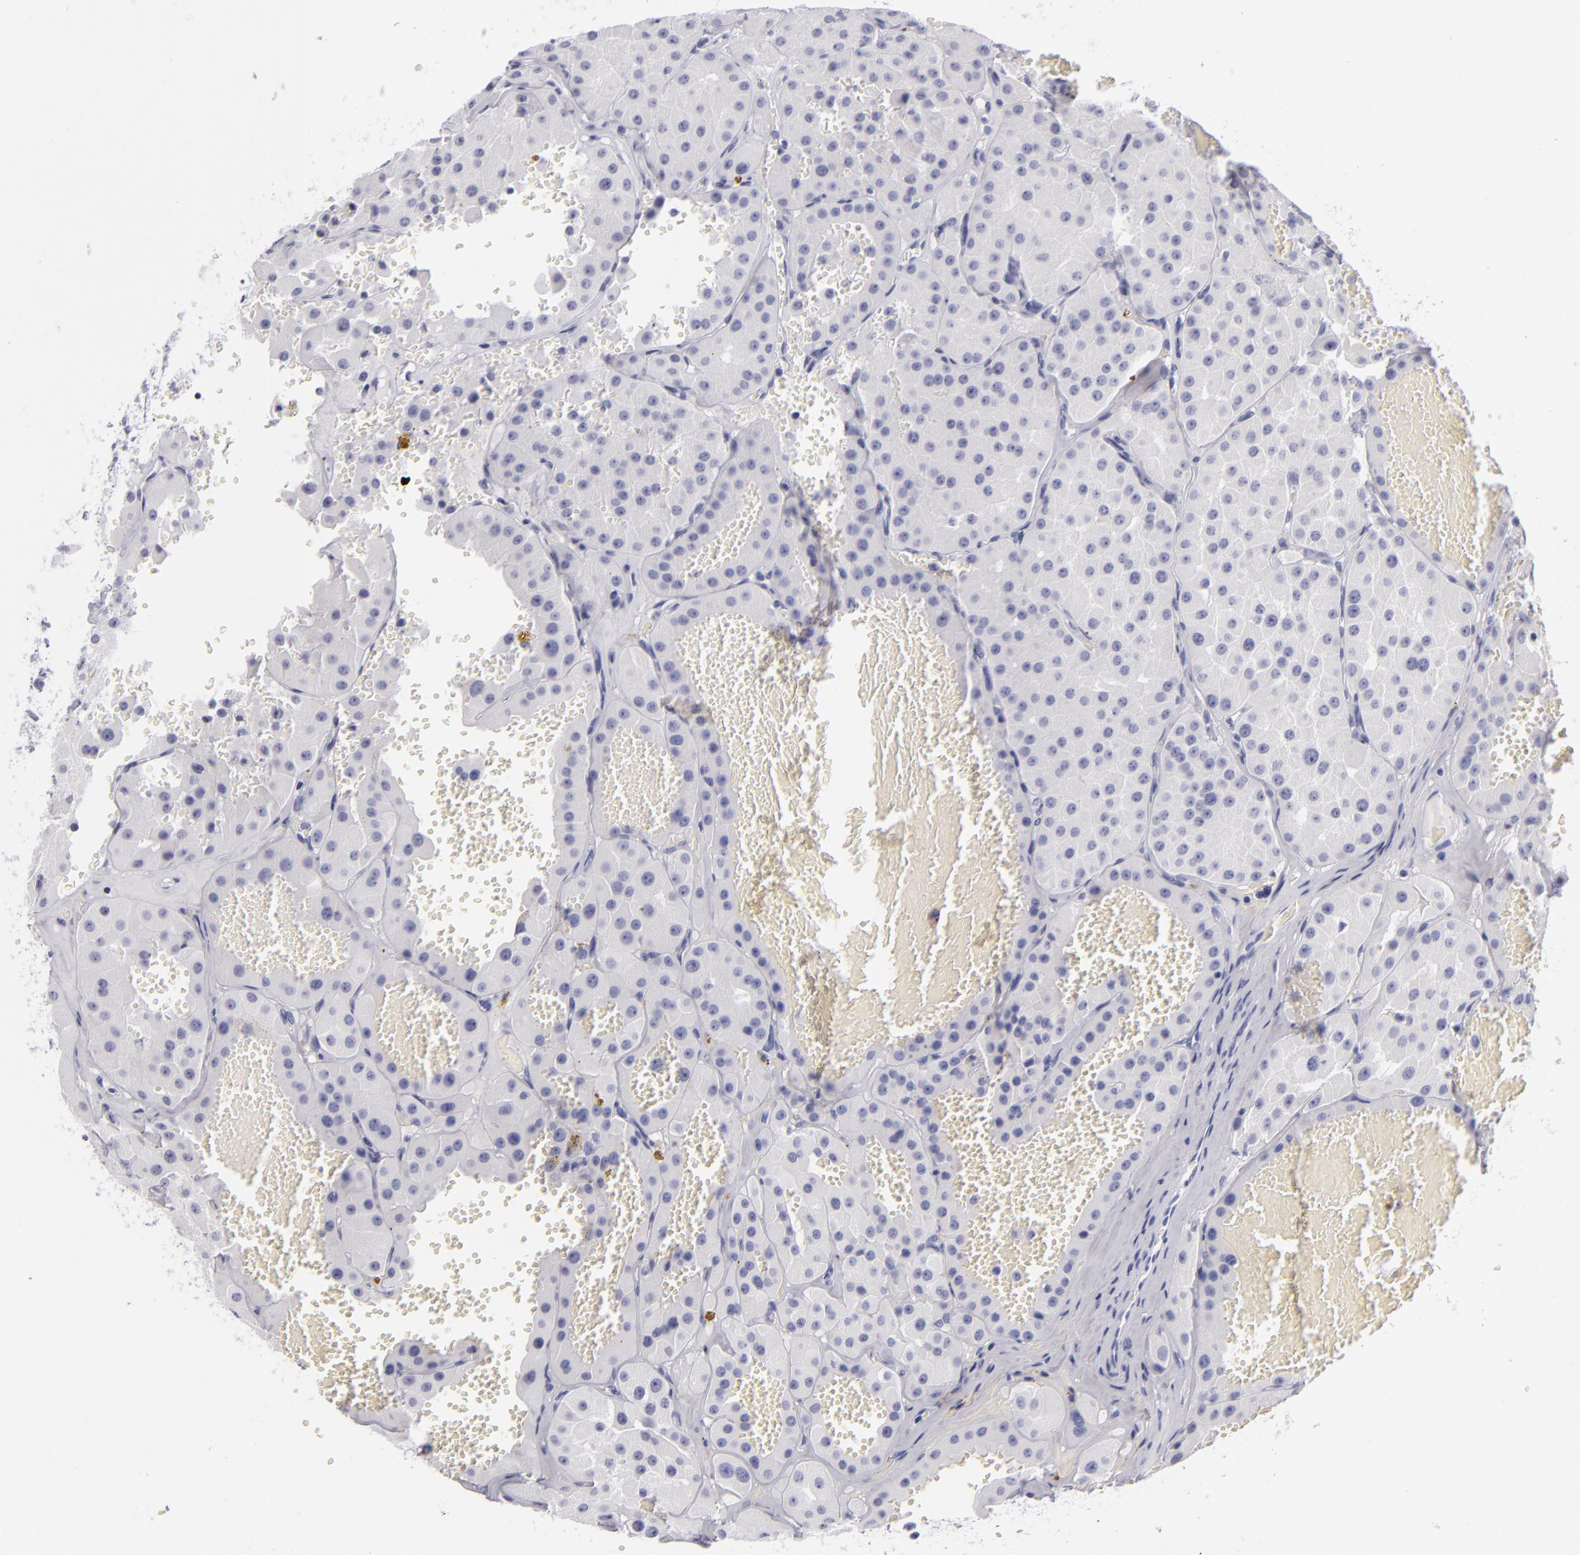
{"staining": {"intensity": "negative", "quantity": "none", "location": "none"}, "tissue": "renal cancer", "cell_type": "Tumor cells", "image_type": "cancer", "snomed": [{"axis": "morphology", "description": "Adenocarcinoma, uncertain malignant potential"}, {"axis": "topography", "description": "Kidney"}], "caption": "There is no significant expression in tumor cells of renal cancer.", "gene": "VIL1", "patient": {"sex": "male", "age": 63}}